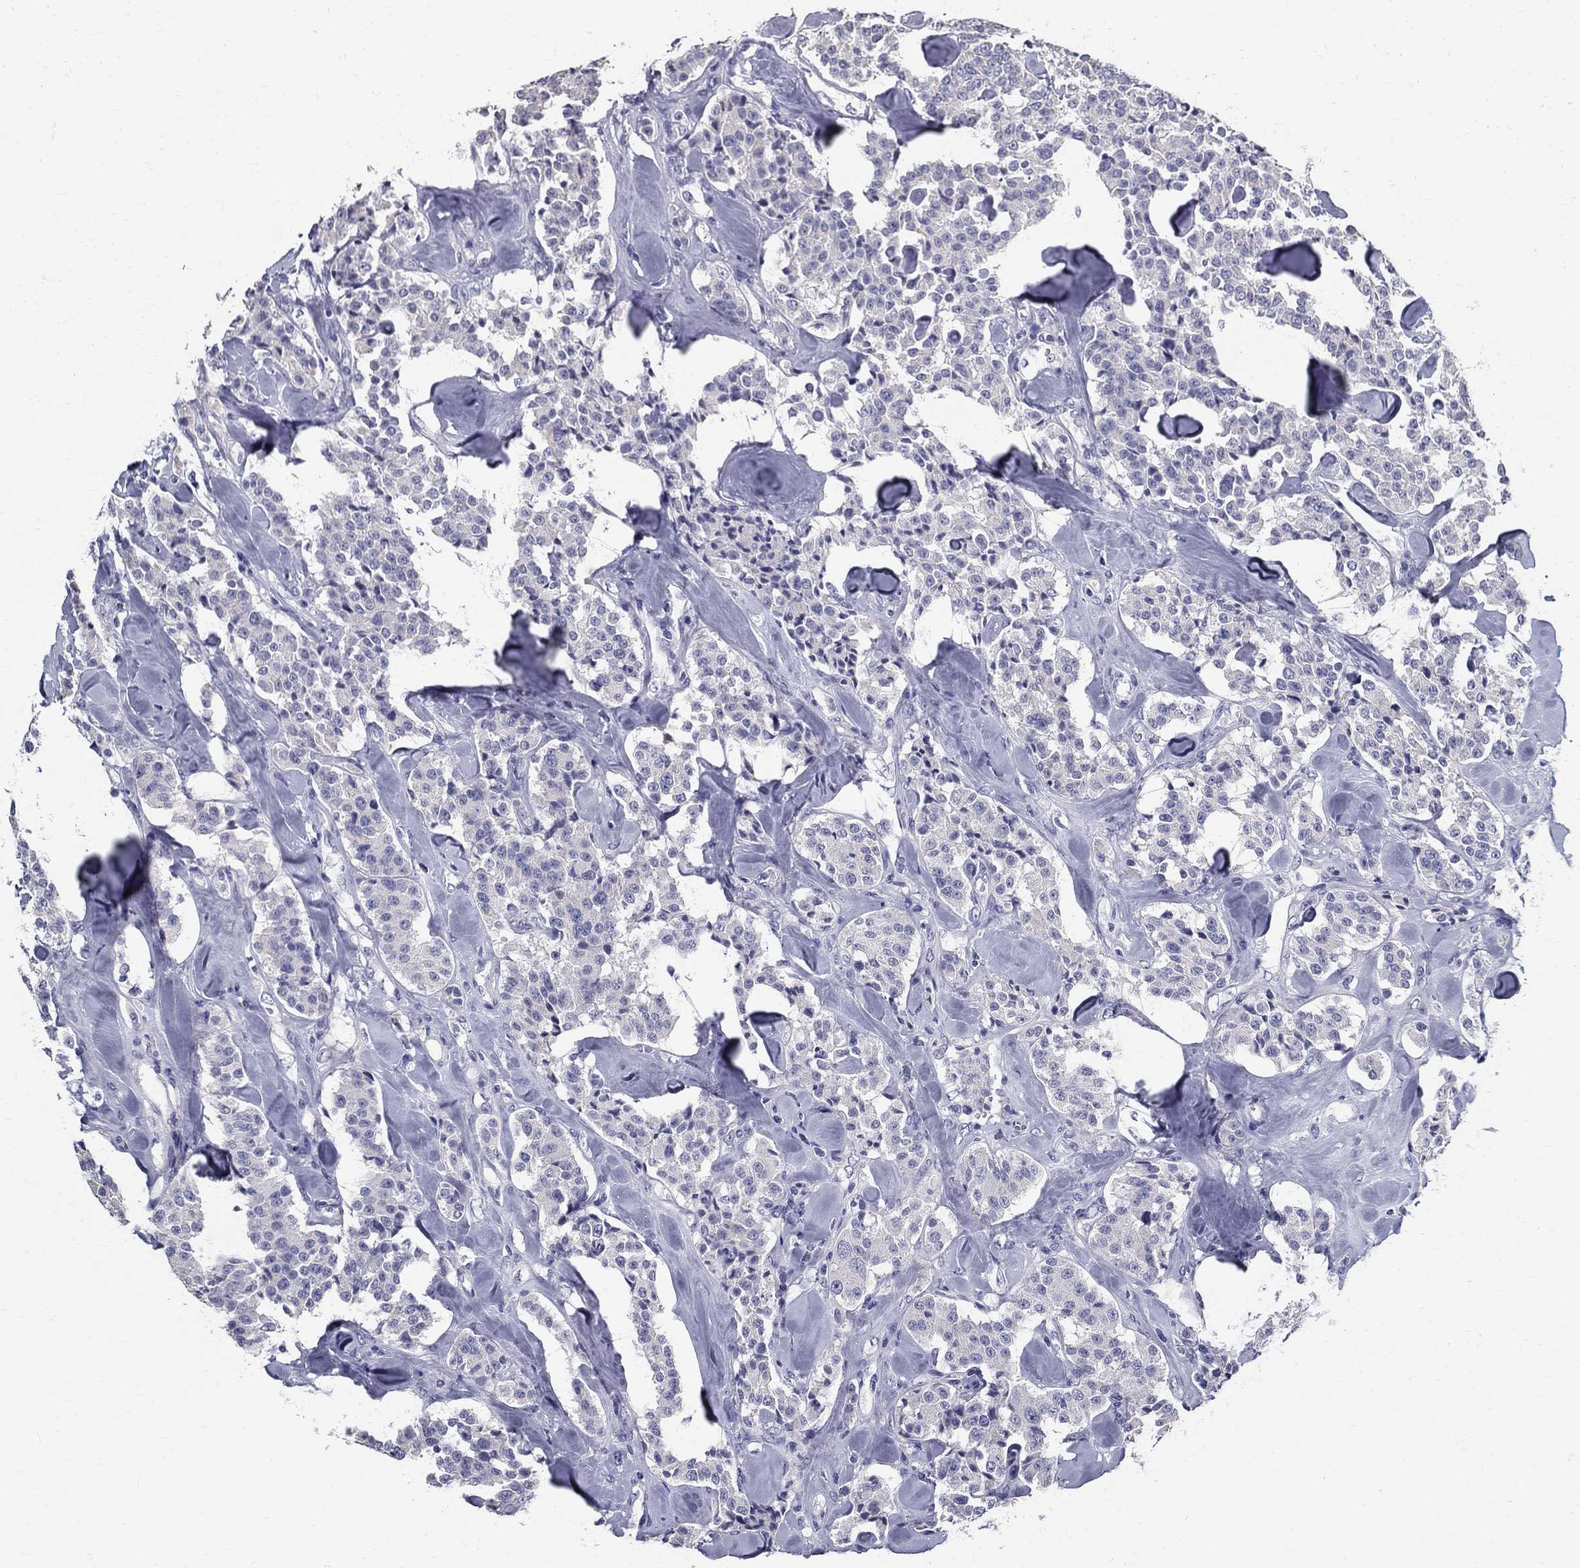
{"staining": {"intensity": "negative", "quantity": "none", "location": "none"}, "tissue": "carcinoid", "cell_type": "Tumor cells", "image_type": "cancer", "snomed": [{"axis": "morphology", "description": "Carcinoid, malignant, NOS"}, {"axis": "topography", "description": "Pancreas"}], "caption": "An immunohistochemistry (IHC) micrograph of carcinoid is shown. There is no staining in tumor cells of carcinoid. (Stains: DAB immunohistochemistry with hematoxylin counter stain, Microscopy: brightfield microscopy at high magnification).", "gene": "TGM4", "patient": {"sex": "male", "age": 41}}